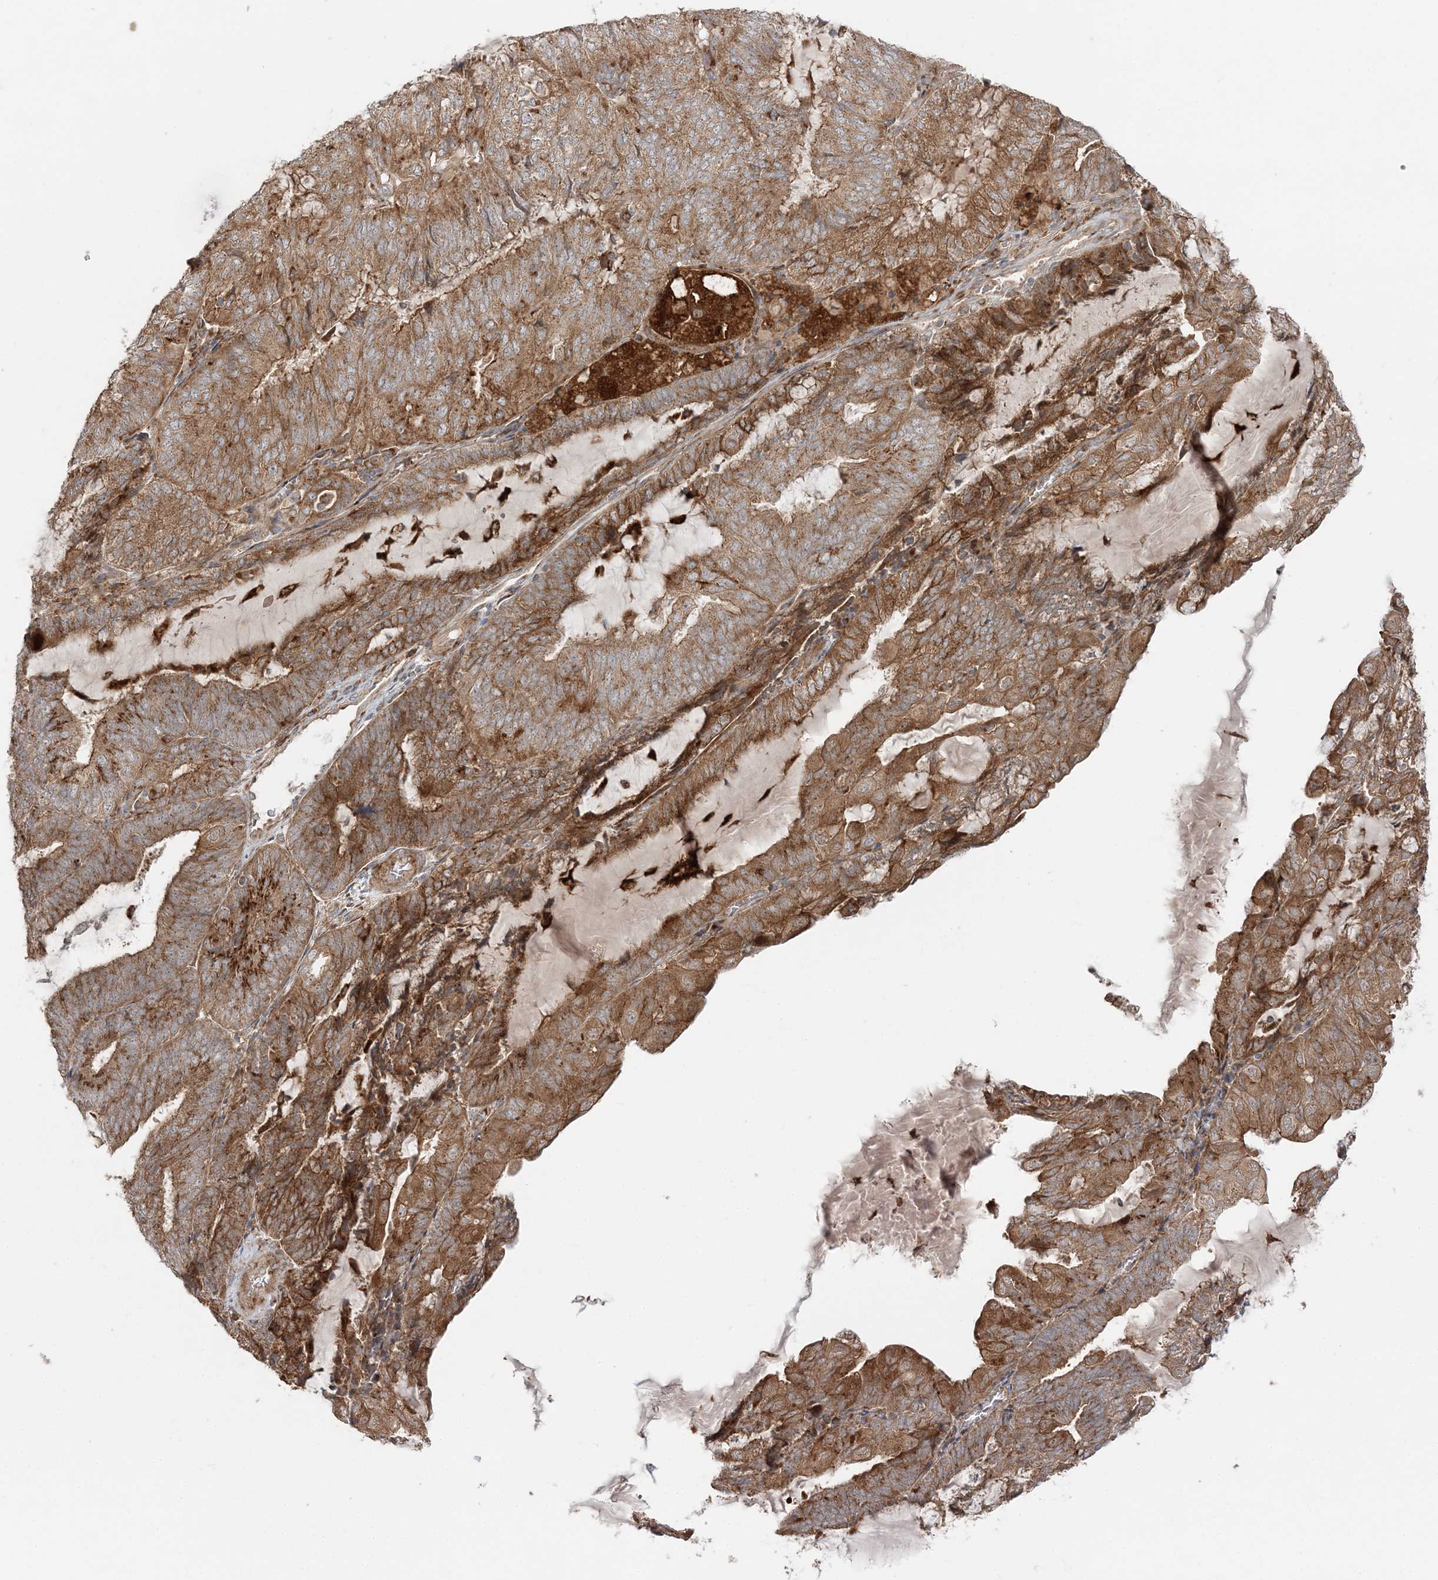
{"staining": {"intensity": "moderate", "quantity": ">75%", "location": "cytoplasmic/membranous"}, "tissue": "endometrial cancer", "cell_type": "Tumor cells", "image_type": "cancer", "snomed": [{"axis": "morphology", "description": "Adenocarcinoma, NOS"}, {"axis": "topography", "description": "Endometrium"}], "caption": "Protein staining by immunohistochemistry exhibits moderate cytoplasmic/membranous staining in about >75% of tumor cells in adenocarcinoma (endometrial). Using DAB (3,3'-diaminobenzidine) (brown) and hematoxylin (blue) stains, captured at high magnification using brightfield microscopy.", "gene": "ABCC3", "patient": {"sex": "female", "age": 81}}